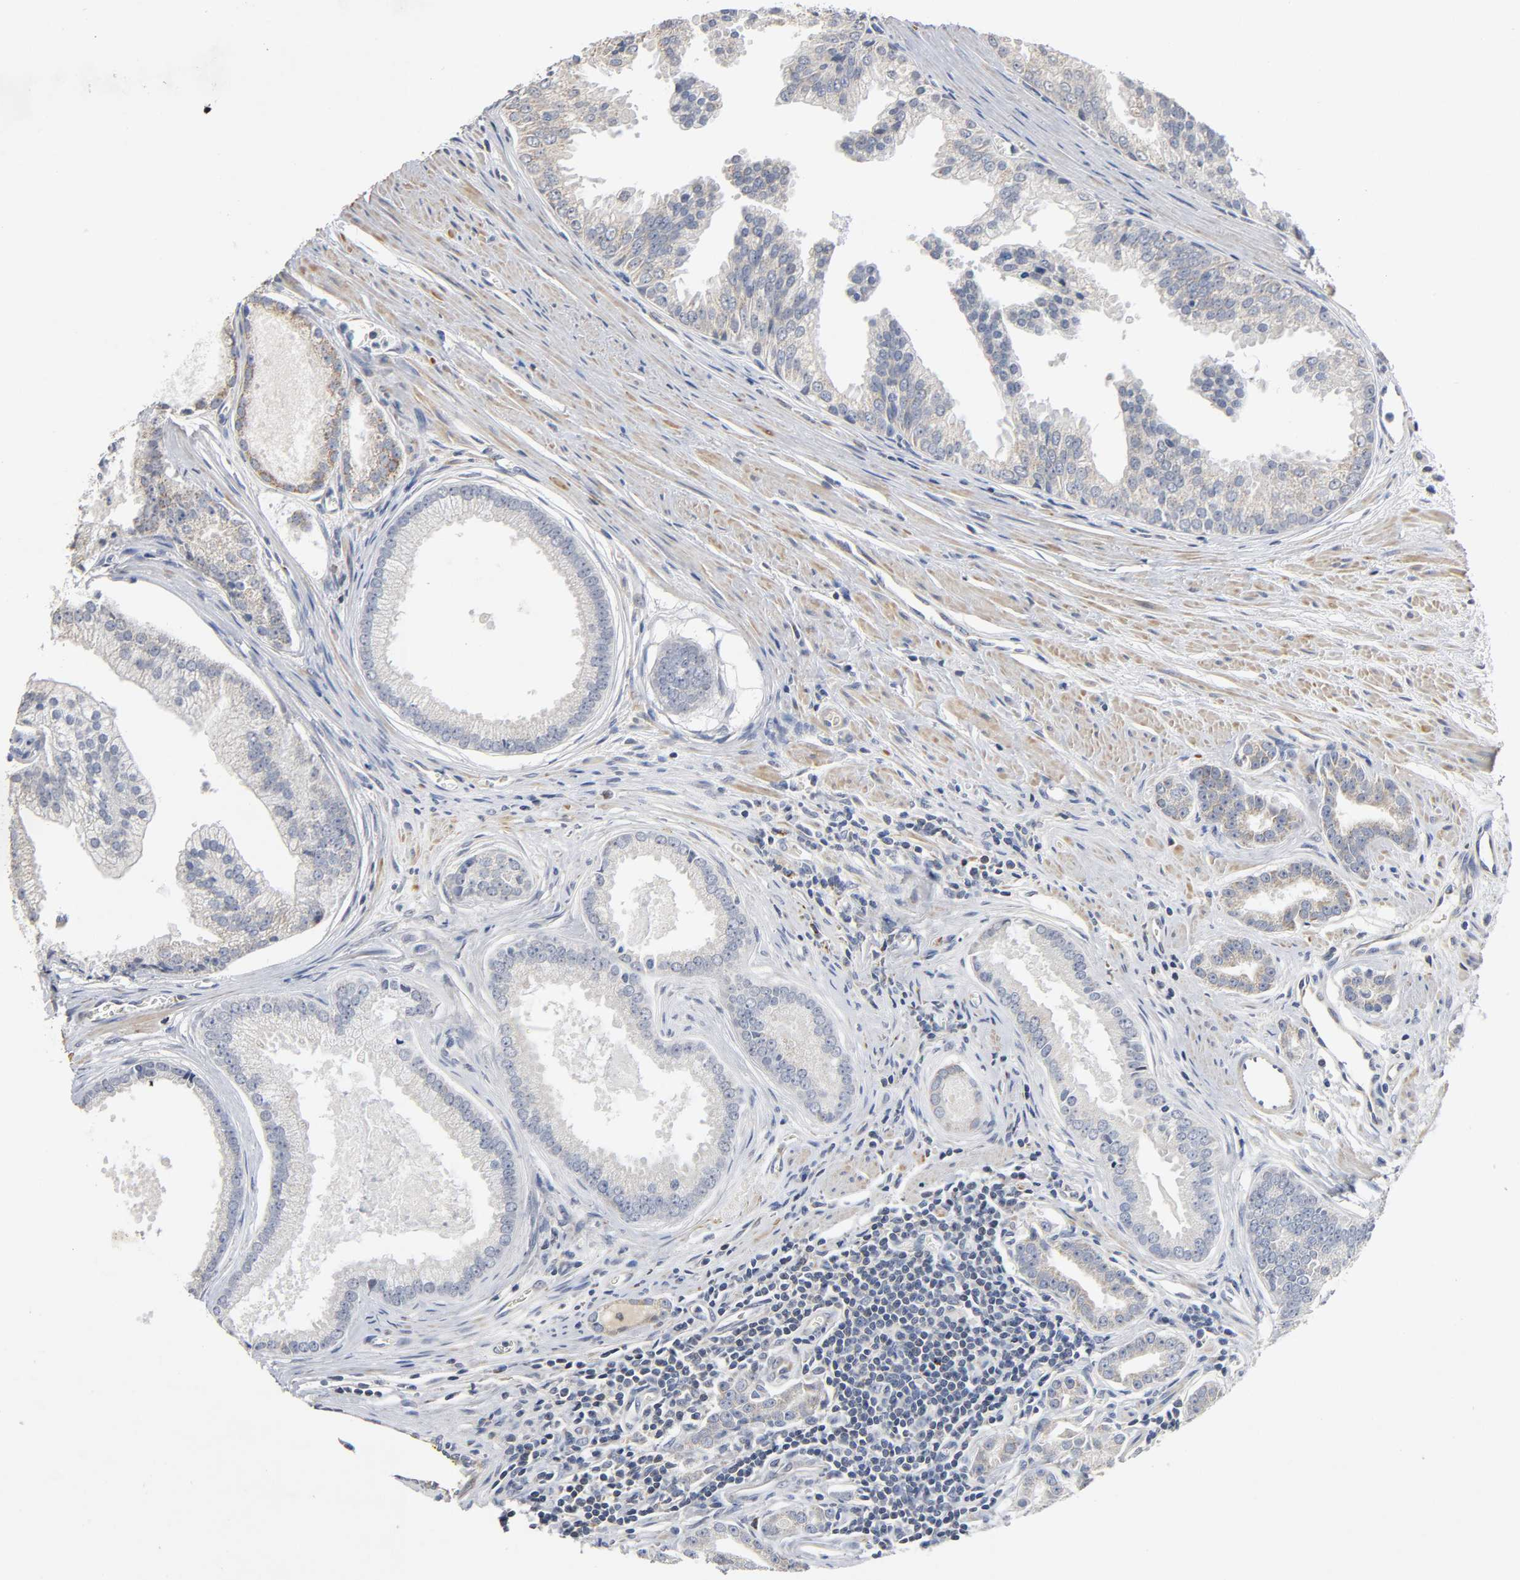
{"staining": {"intensity": "weak", "quantity": "<25%", "location": "cytoplasmic/membranous"}, "tissue": "prostate cancer", "cell_type": "Tumor cells", "image_type": "cancer", "snomed": [{"axis": "morphology", "description": "Adenocarcinoma, High grade"}, {"axis": "topography", "description": "Prostate"}], "caption": "Human high-grade adenocarcinoma (prostate) stained for a protein using immunohistochemistry (IHC) shows no staining in tumor cells.", "gene": "SYT16", "patient": {"sex": "male", "age": 67}}